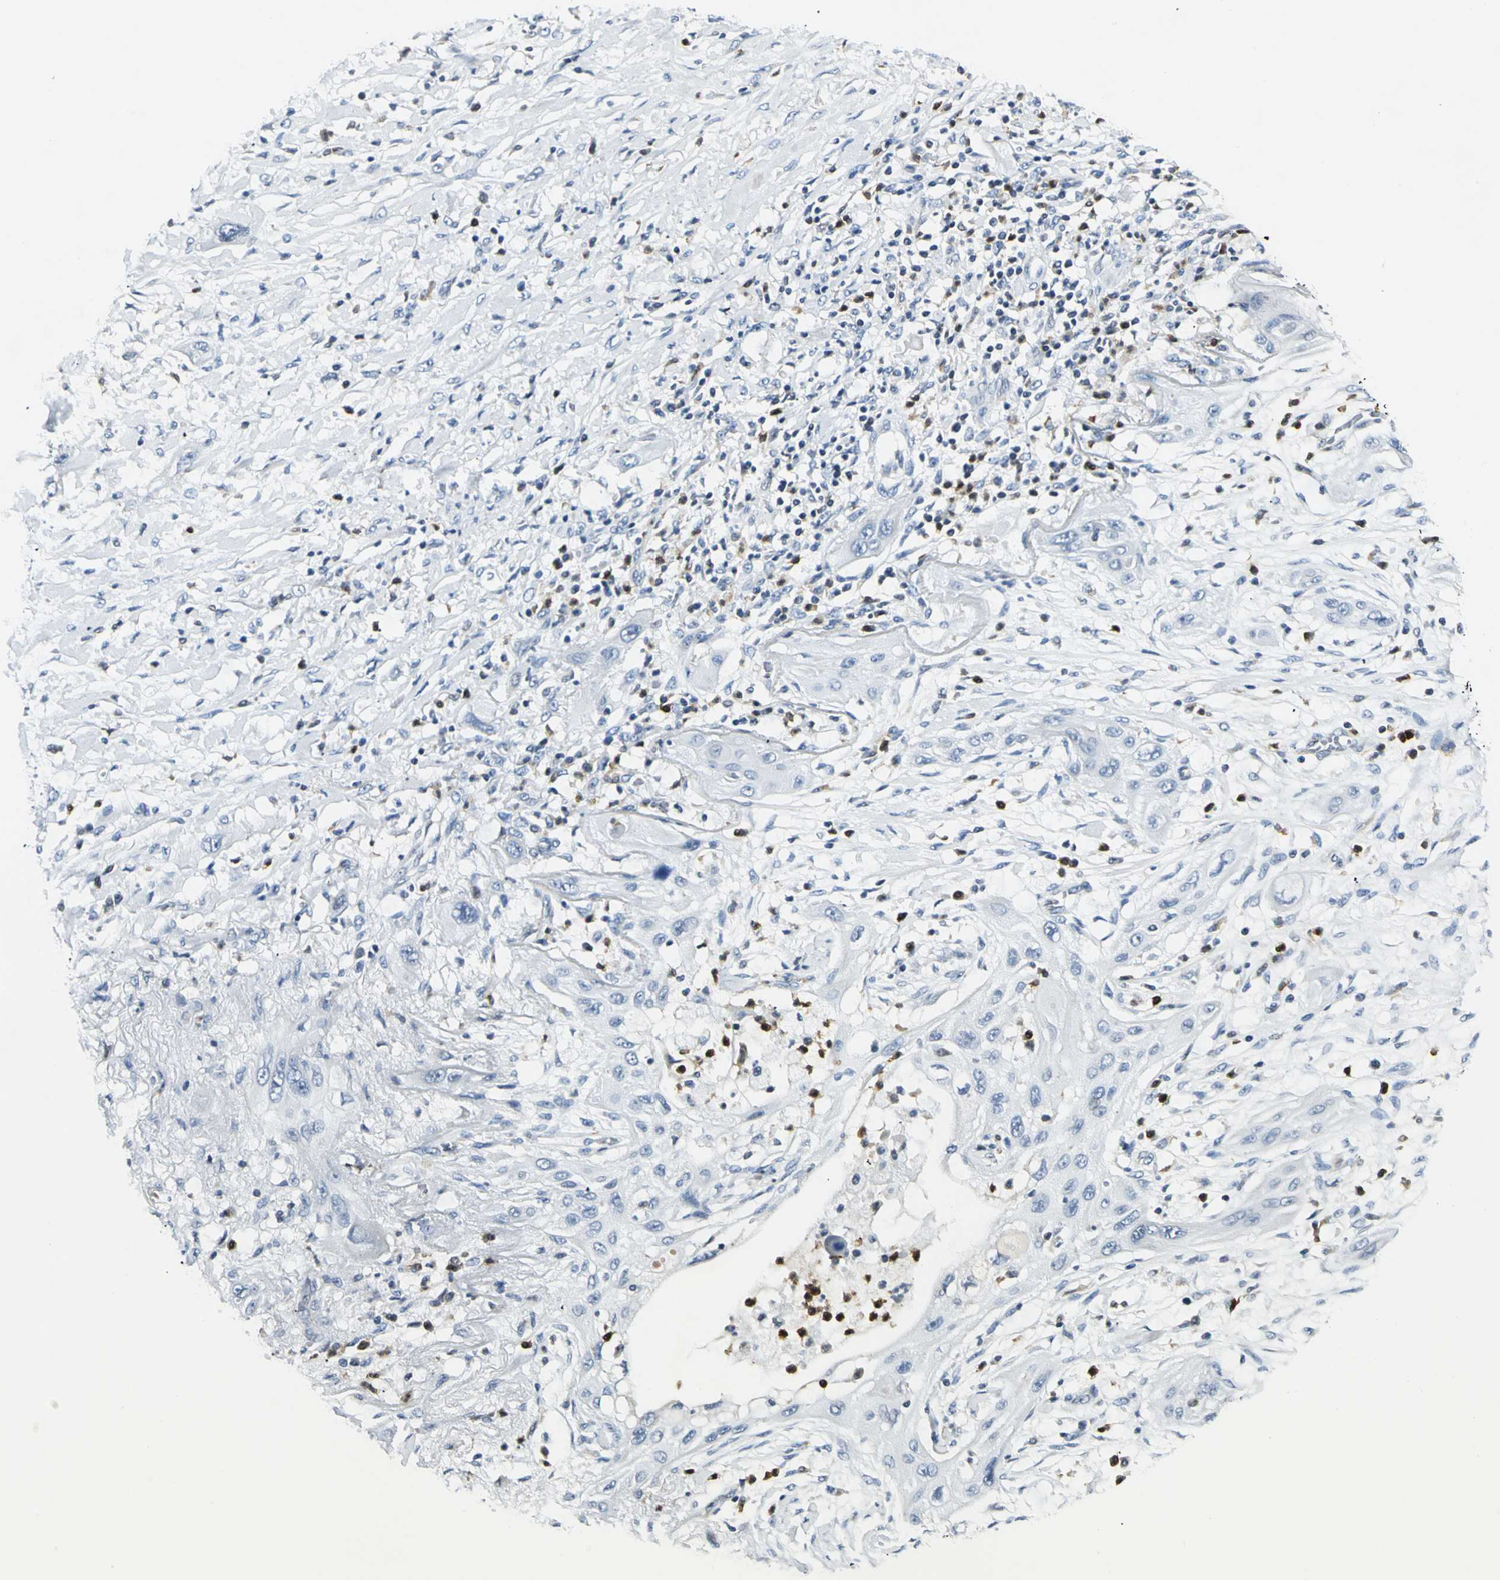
{"staining": {"intensity": "negative", "quantity": "none", "location": "none"}, "tissue": "lung cancer", "cell_type": "Tumor cells", "image_type": "cancer", "snomed": [{"axis": "morphology", "description": "Squamous cell carcinoma, NOS"}, {"axis": "topography", "description": "Lung"}], "caption": "The micrograph reveals no significant staining in tumor cells of lung cancer.", "gene": "USP40", "patient": {"sex": "female", "age": 47}}